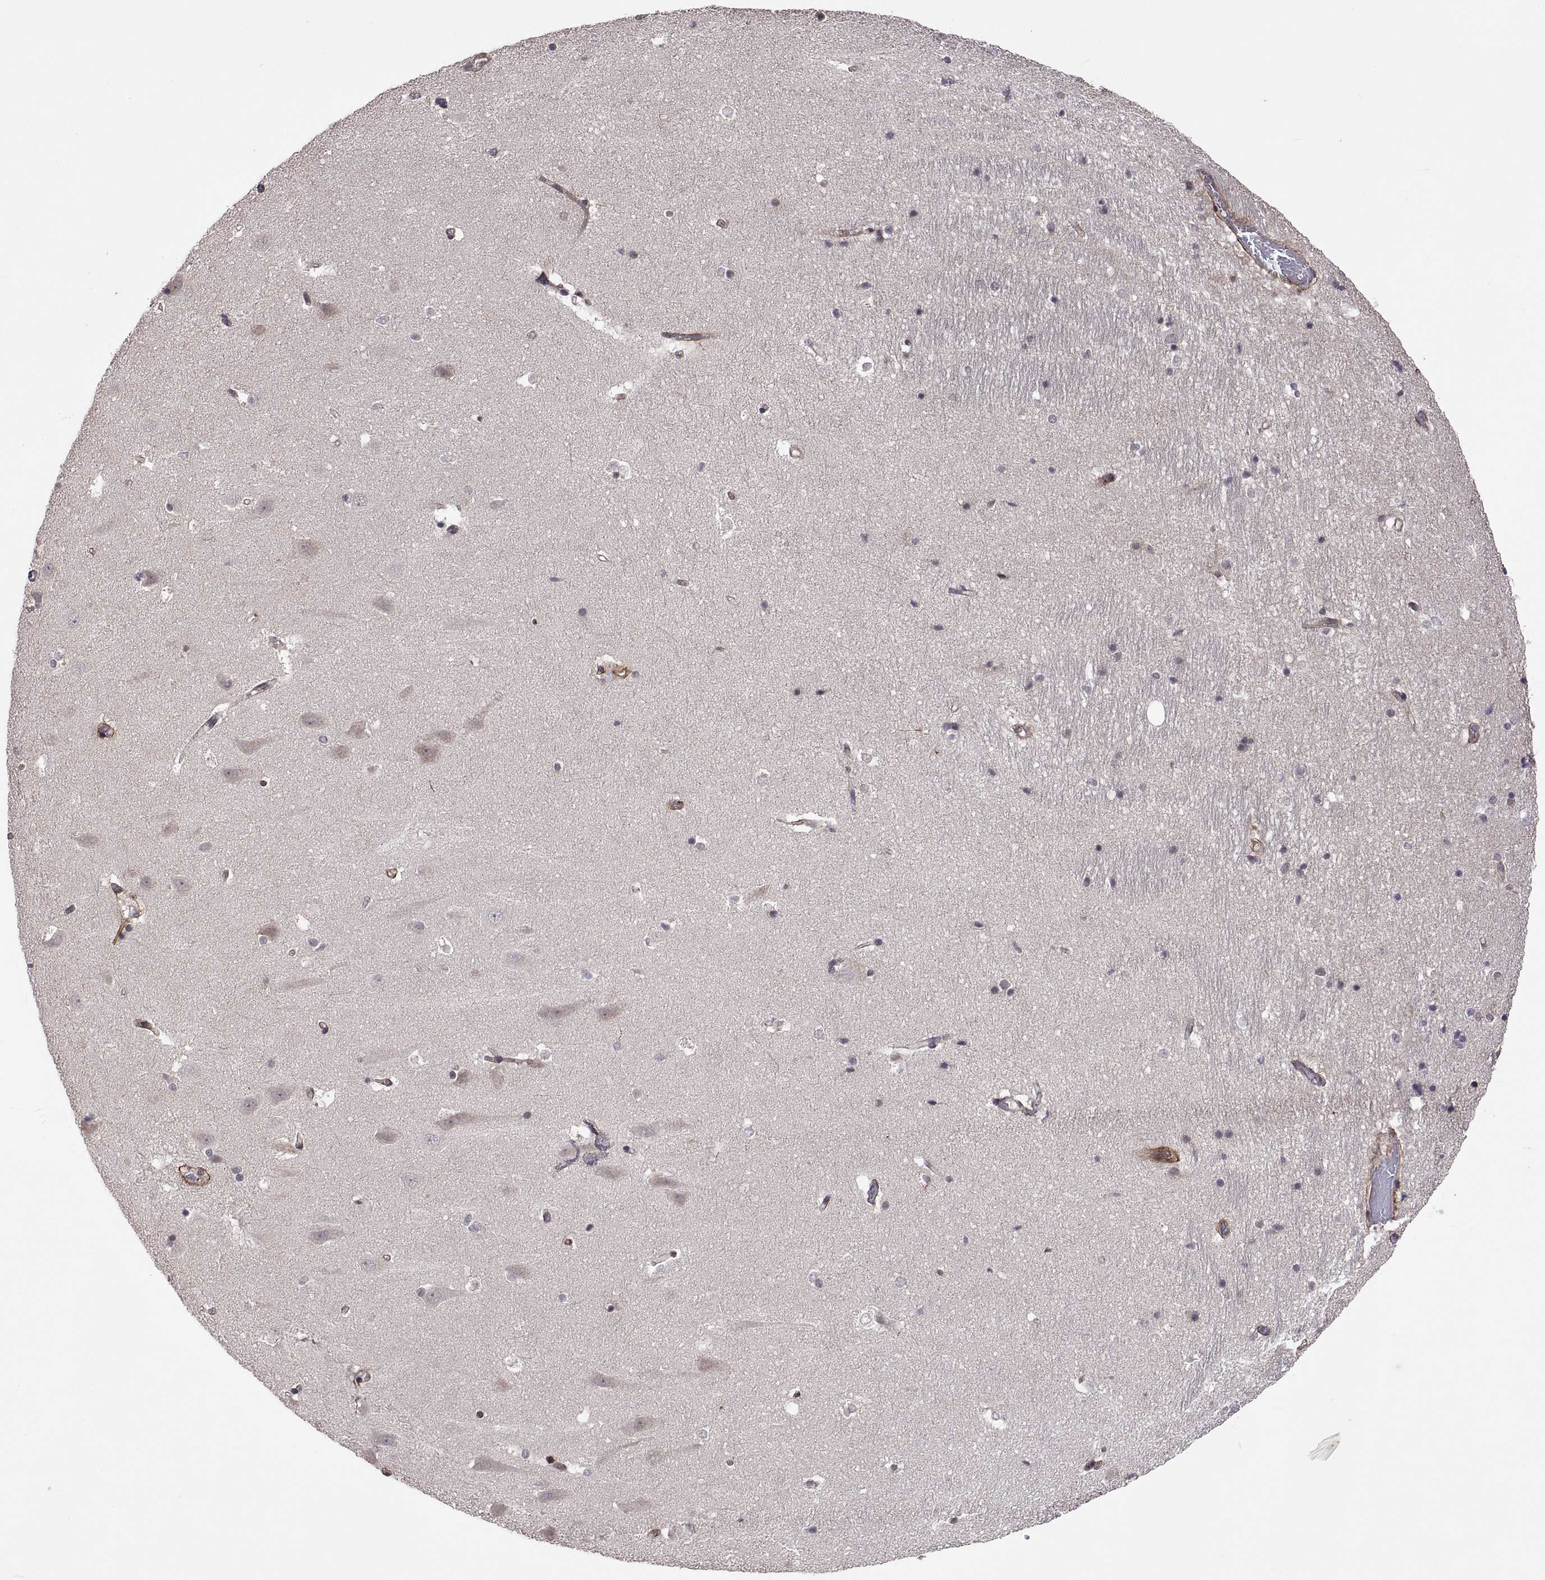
{"staining": {"intensity": "negative", "quantity": "none", "location": "none"}, "tissue": "hippocampus", "cell_type": "Glial cells", "image_type": "normal", "snomed": [{"axis": "morphology", "description": "Normal tissue, NOS"}, {"axis": "topography", "description": "Hippocampus"}], "caption": "Photomicrograph shows no protein expression in glial cells of unremarkable hippocampus. (DAB immunohistochemistry (IHC), high magnification).", "gene": "LAMA1", "patient": {"sex": "male", "age": 44}}